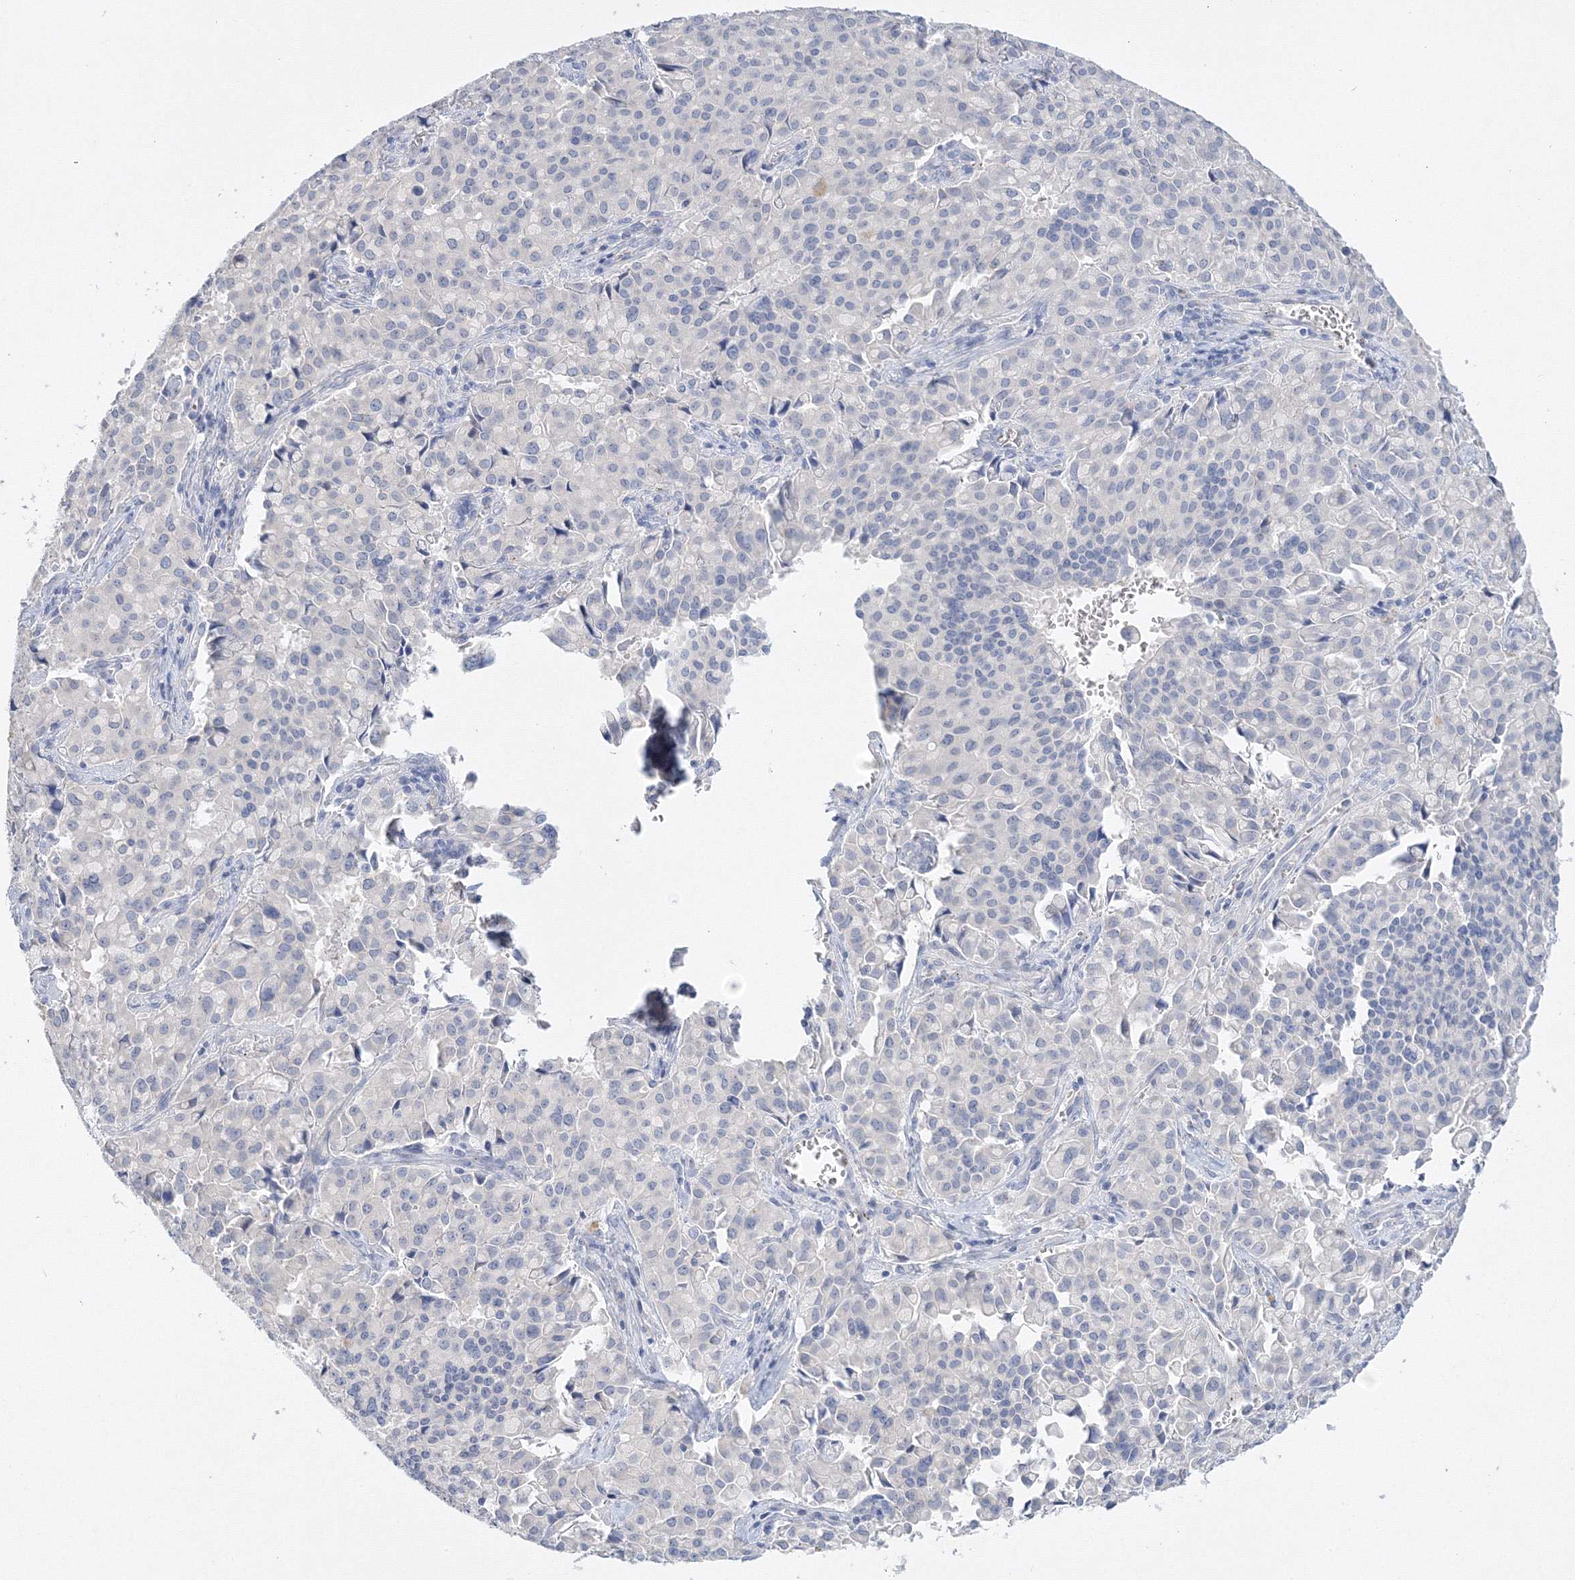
{"staining": {"intensity": "negative", "quantity": "none", "location": "none"}, "tissue": "pancreatic cancer", "cell_type": "Tumor cells", "image_type": "cancer", "snomed": [{"axis": "morphology", "description": "Adenocarcinoma, NOS"}, {"axis": "topography", "description": "Pancreas"}], "caption": "This photomicrograph is of pancreatic cancer stained with IHC to label a protein in brown with the nuclei are counter-stained blue. There is no positivity in tumor cells.", "gene": "AASDH", "patient": {"sex": "male", "age": 65}}